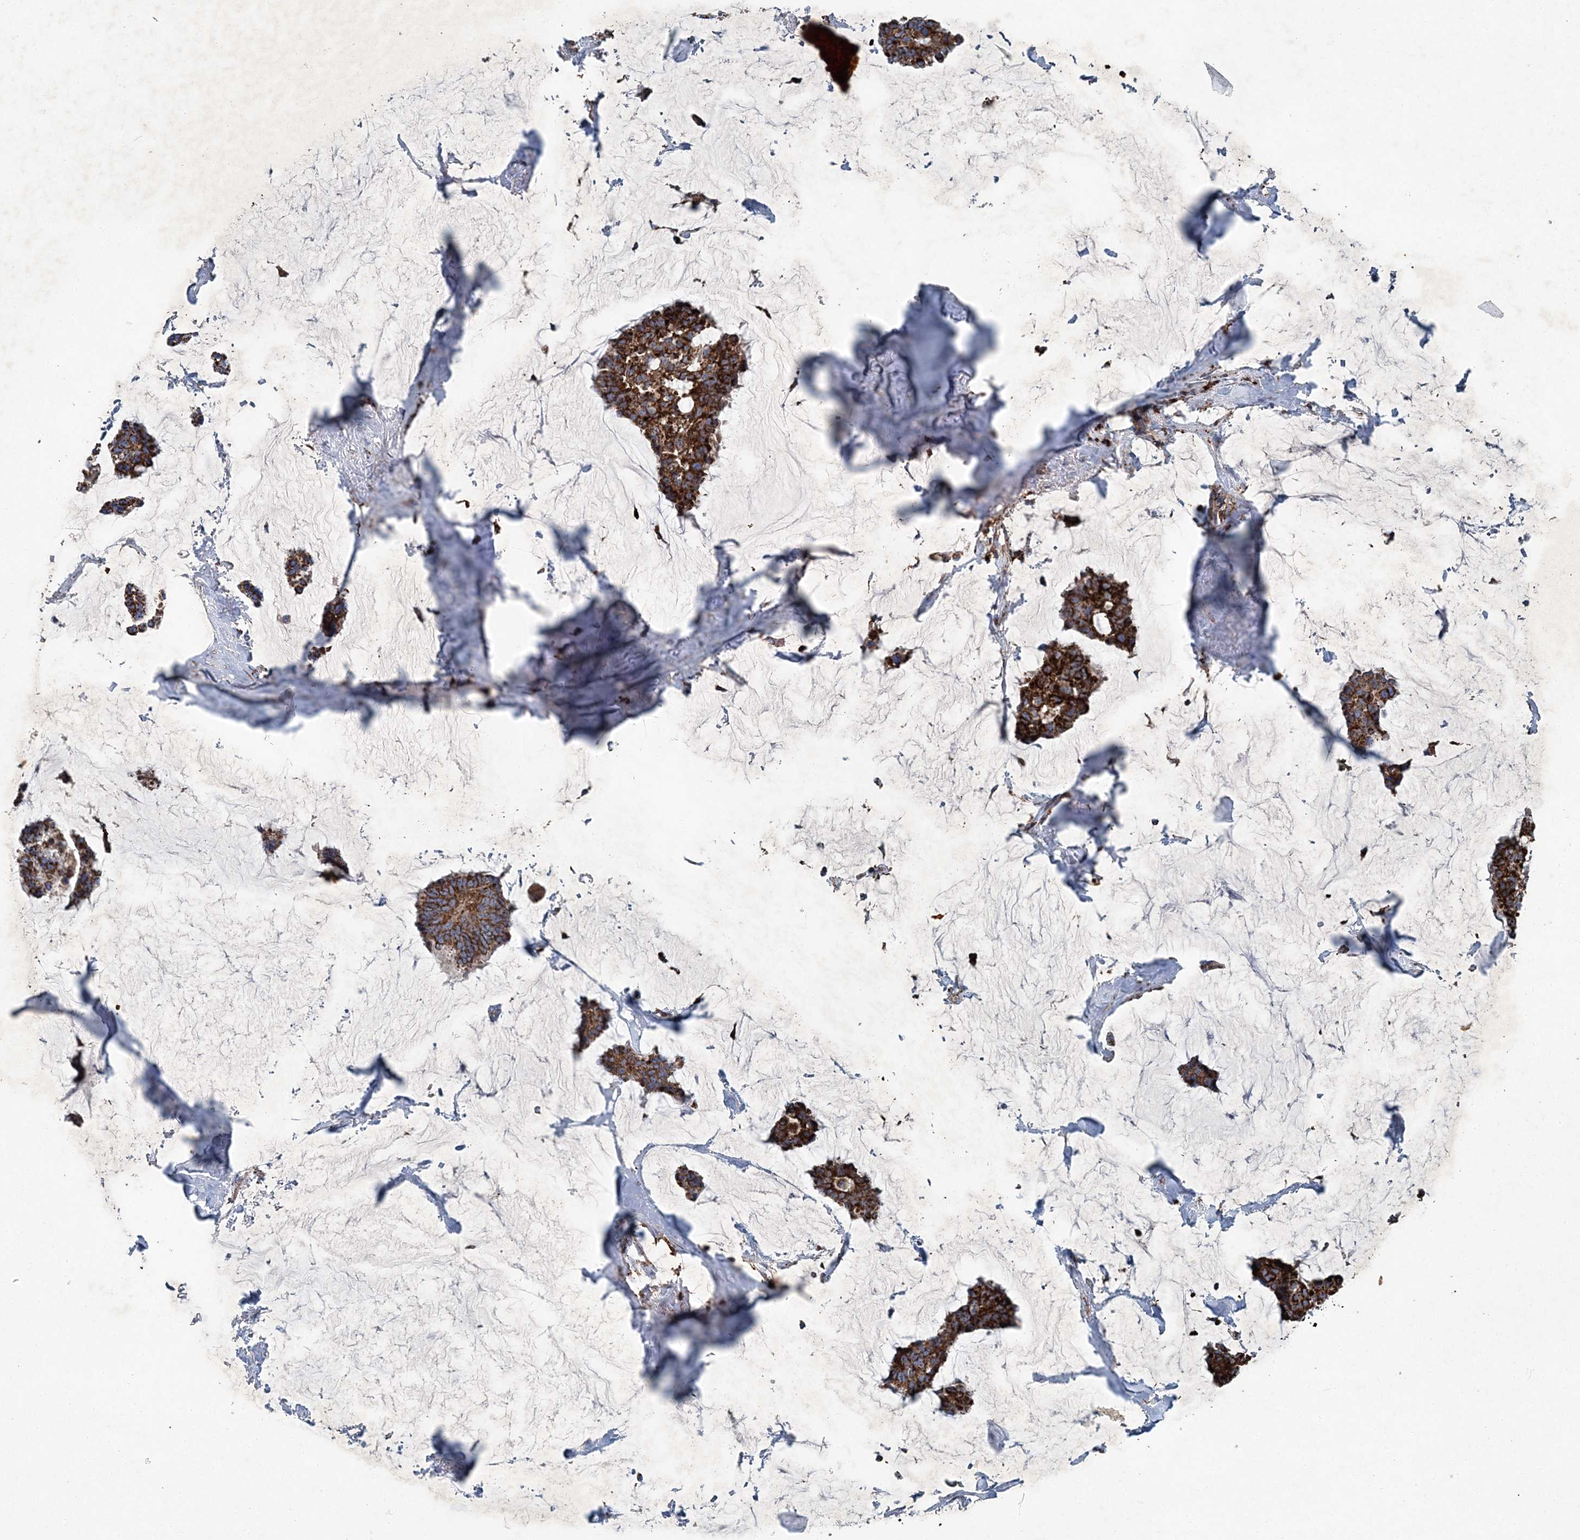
{"staining": {"intensity": "strong", "quantity": ">75%", "location": "cytoplasmic/membranous"}, "tissue": "breast cancer", "cell_type": "Tumor cells", "image_type": "cancer", "snomed": [{"axis": "morphology", "description": "Duct carcinoma"}, {"axis": "topography", "description": "Breast"}], "caption": "The micrograph exhibits a brown stain indicating the presence of a protein in the cytoplasmic/membranous of tumor cells in breast cancer.", "gene": "SPAG16", "patient": {"sex": "female", "age": 93}}